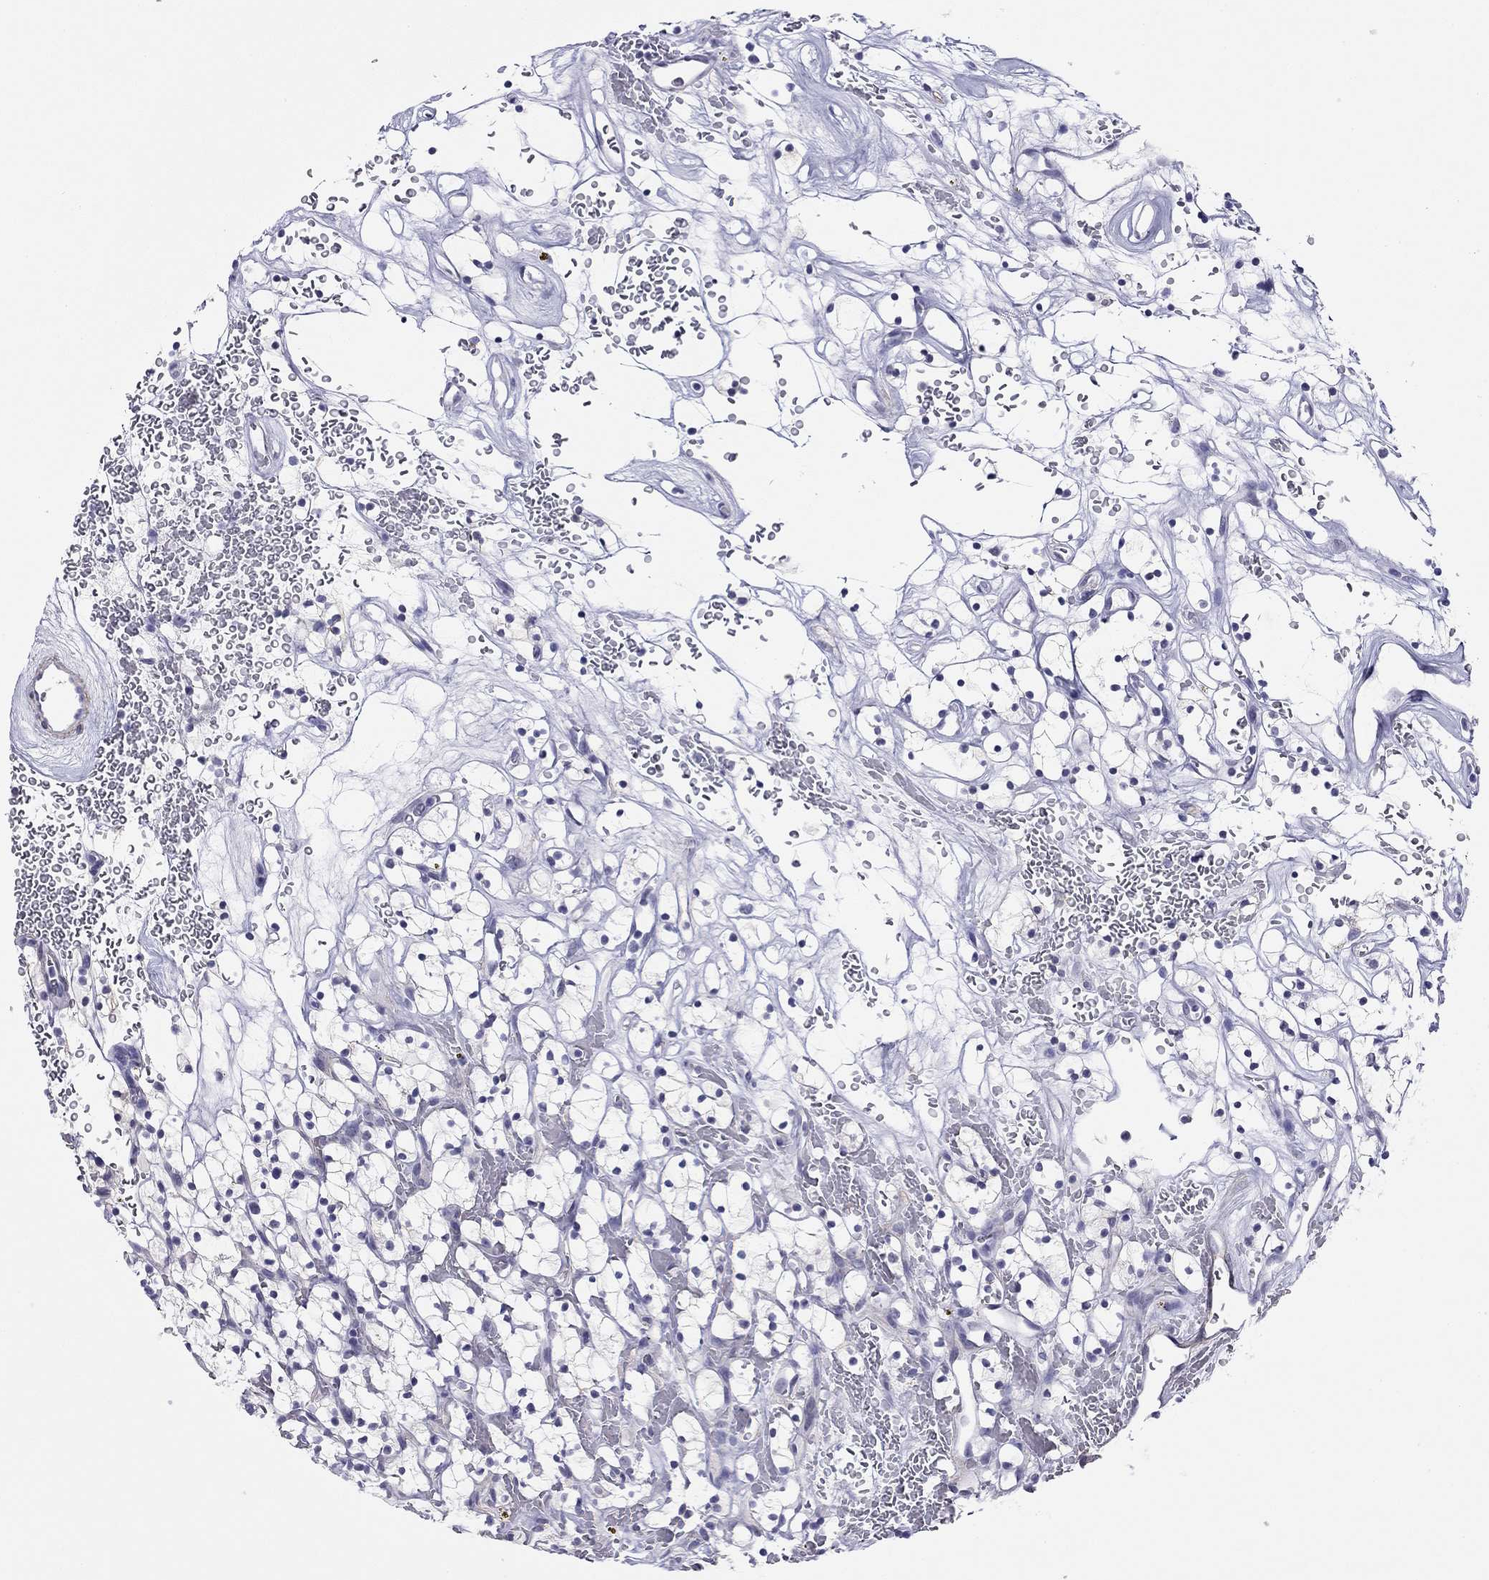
{"staining": {"intensity": "negative", "quantity": "none", "location": "none"}, "tissue": "renal cancer", "cell_type": "Tumor cells", "image_type": "cancer", "snomed": [{"axis": "morphology", "description": "Adenocarcinoma, NOS"}, {"axis": "topography", "description": "Kidney"}], "caption": "Tumor cells are negative for brown protein staining in adenocarcinoma (renal).", "gene": "MYMX", "patient": {"sex": "female", "age": 64}}